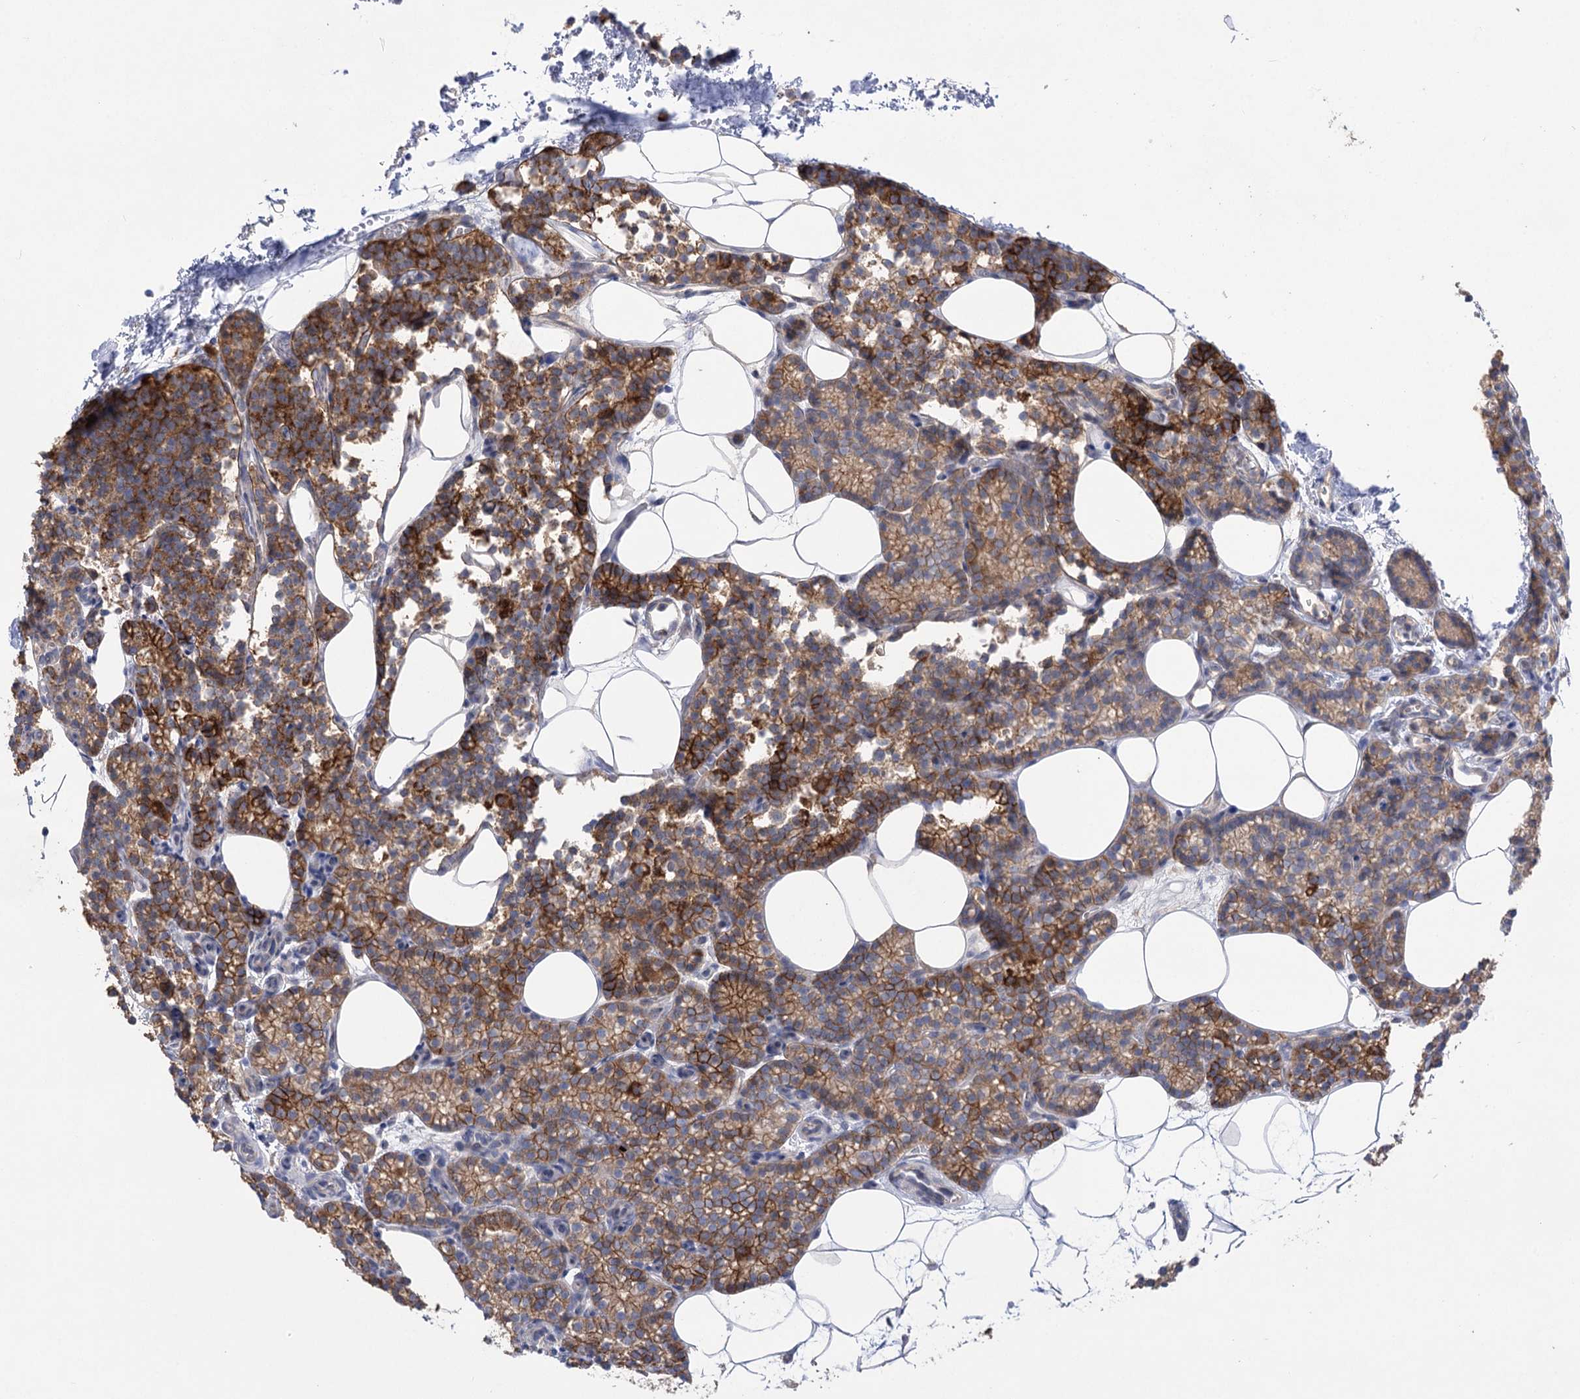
{"staining": {"intensity": "strong", "quantity": ">75%", "location": "cytoplasmic/membranous"}, "tissue": "parathyroid gland", "cell_type": "Glandular cells", "image_type": "normal", "snomed": [{"axis": "morphology", "description": "Normal tissue, NOS"}, {"axis": "topography", "description": "Parathyroid gland"}], "caption": "A photomicrograph of human parathyroid gland stained for a protein demonstrates strong cytoplasmic/membranous brown staining in glandular cells.", "gene": "AURKC", "patient": {"sex": "male", "age": 58}}